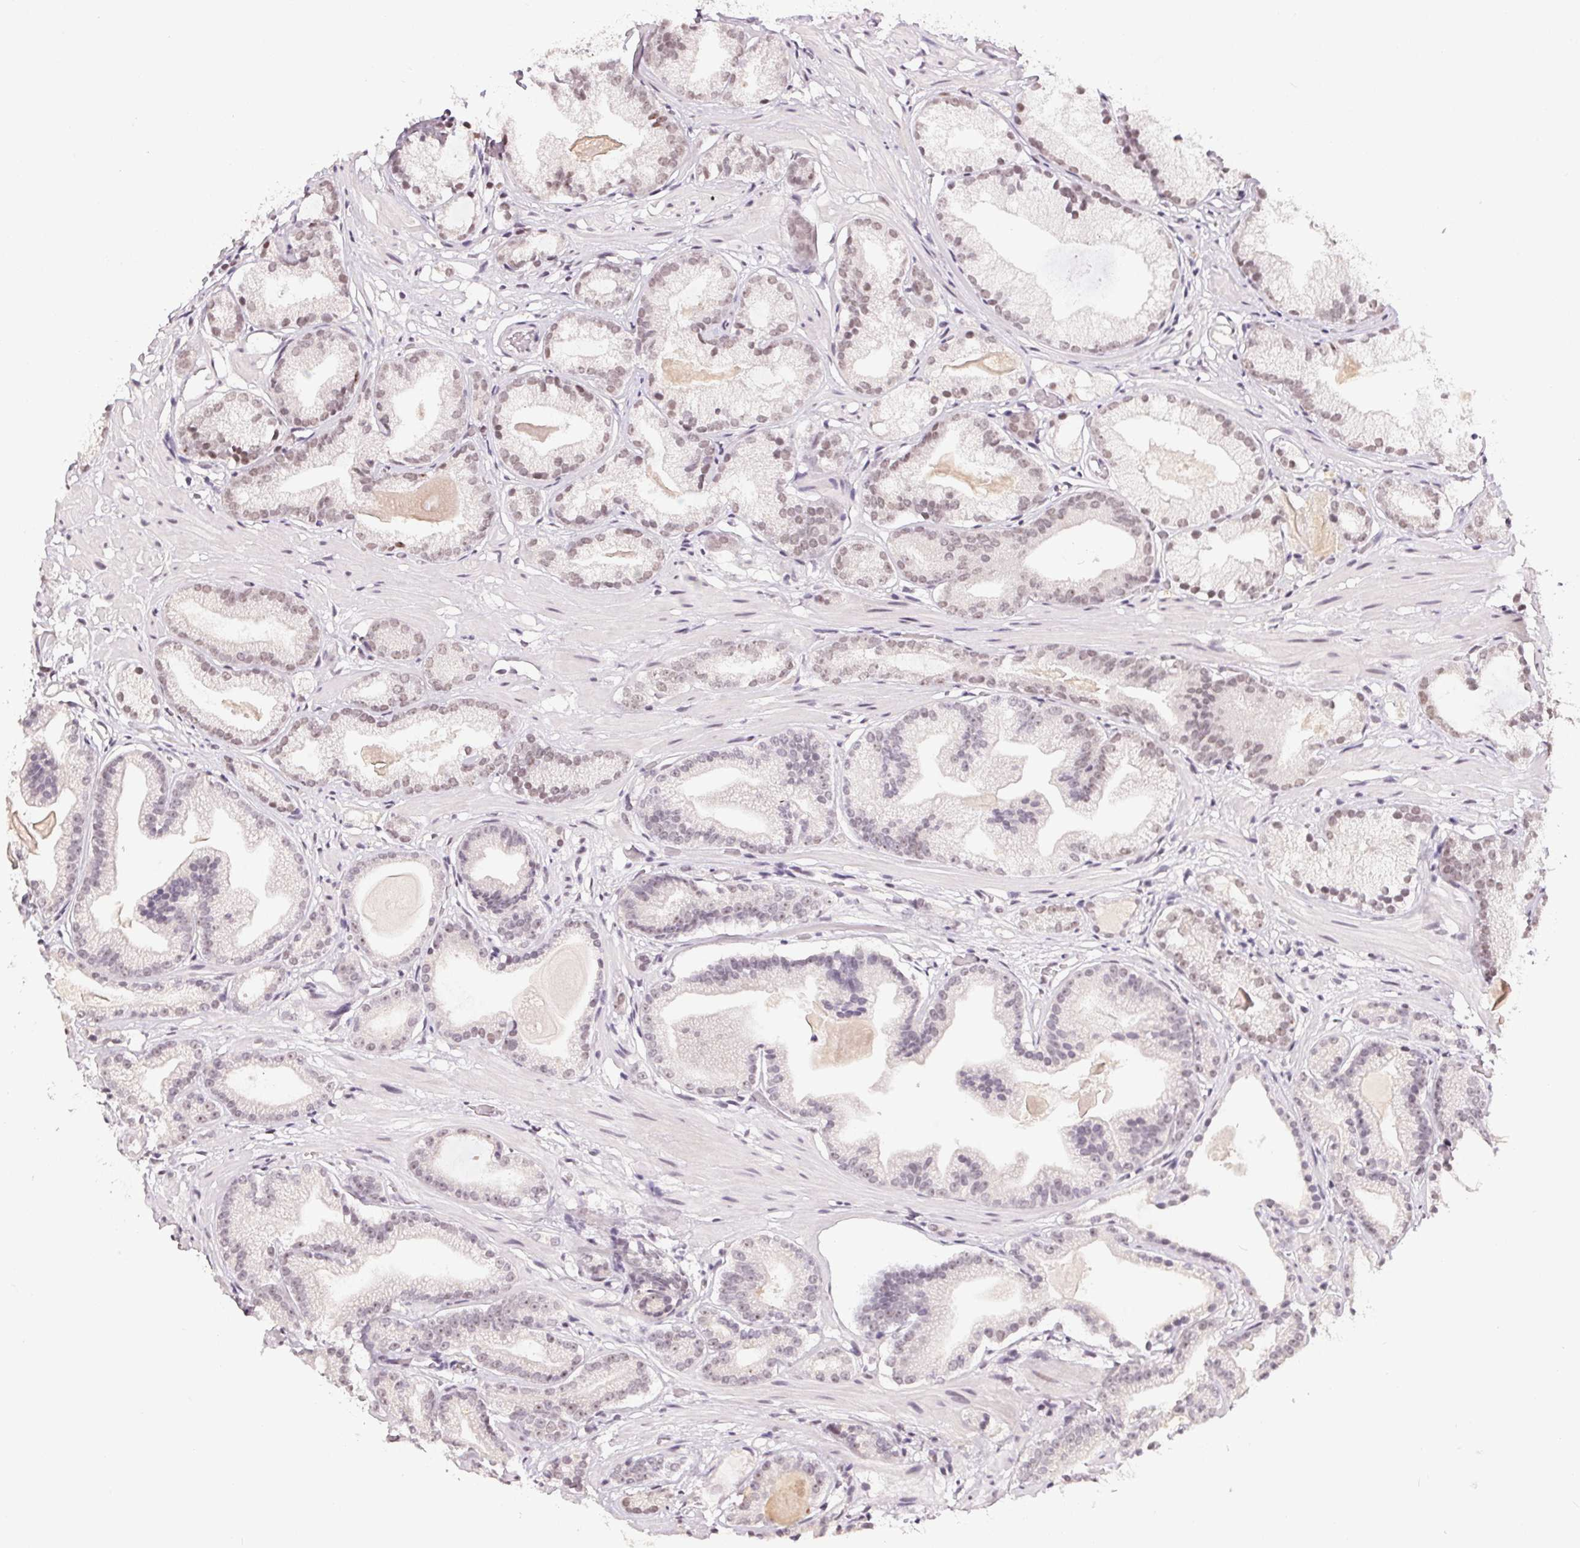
{"staining": {"intensity": "weak", "quantity": "25%-75%", "location": "nuclear"}, "tissue": "prostate cancer", "cell_type": "Tumor cells", "image_type": "cancer", "snomed": [{"axis": "morphology", "description": "Adenocarcinoma, Low grade"}, {"axis": "topography", "description": "Prostate"}], "caption": "High-magnification brightfield microscopy of prostate low-grade adenocarcinoma stained with DAB (3,3'-diaminobenzidine) (brown) and counterstained with hematoxylin (blue). tumor cells exhibit weak nuclear expression is seen in approximately25%-75% of cells.", "gene": "KDM4D", "patient": {"sex": "male", "age": 57}}